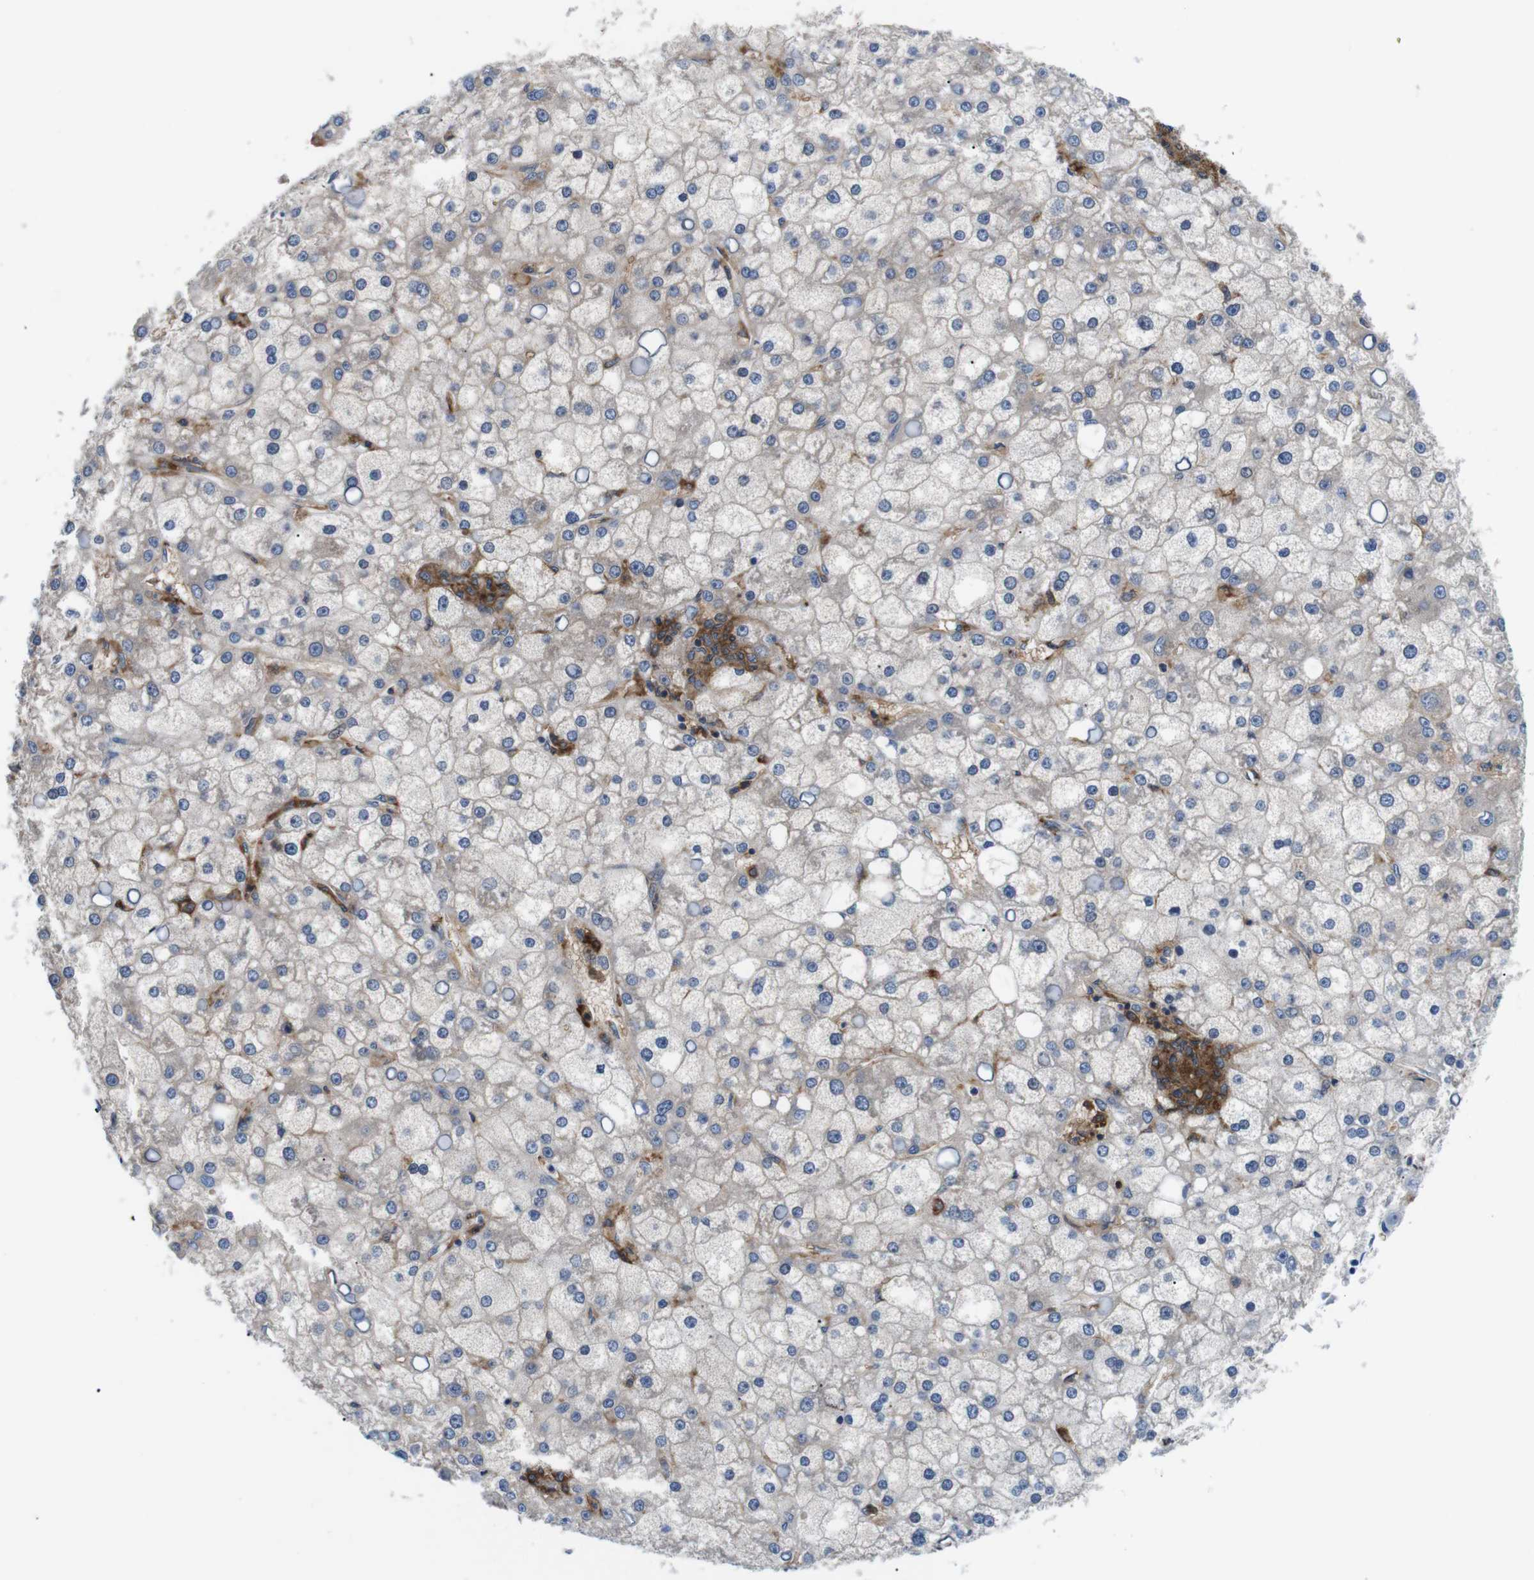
{"staining": {"intensity": "negative", "quantity": "none", "location": "none"}, "tissue": "liver cancer", "cell_type": "Tumor cells", "image_type": "cancer", "snomed": [{"axis": "morphology", "description": "Carcinoma, Hepatocellular, NOS"}, {"axis": "topography", "description": "Liver"}], "caption": "Immunohistochemistry of human hepatocellular carcinoma (liver) shows no expression in tumor cells.", "gene": "CD300C", "patient": {"sex": "male", "age": 67}}